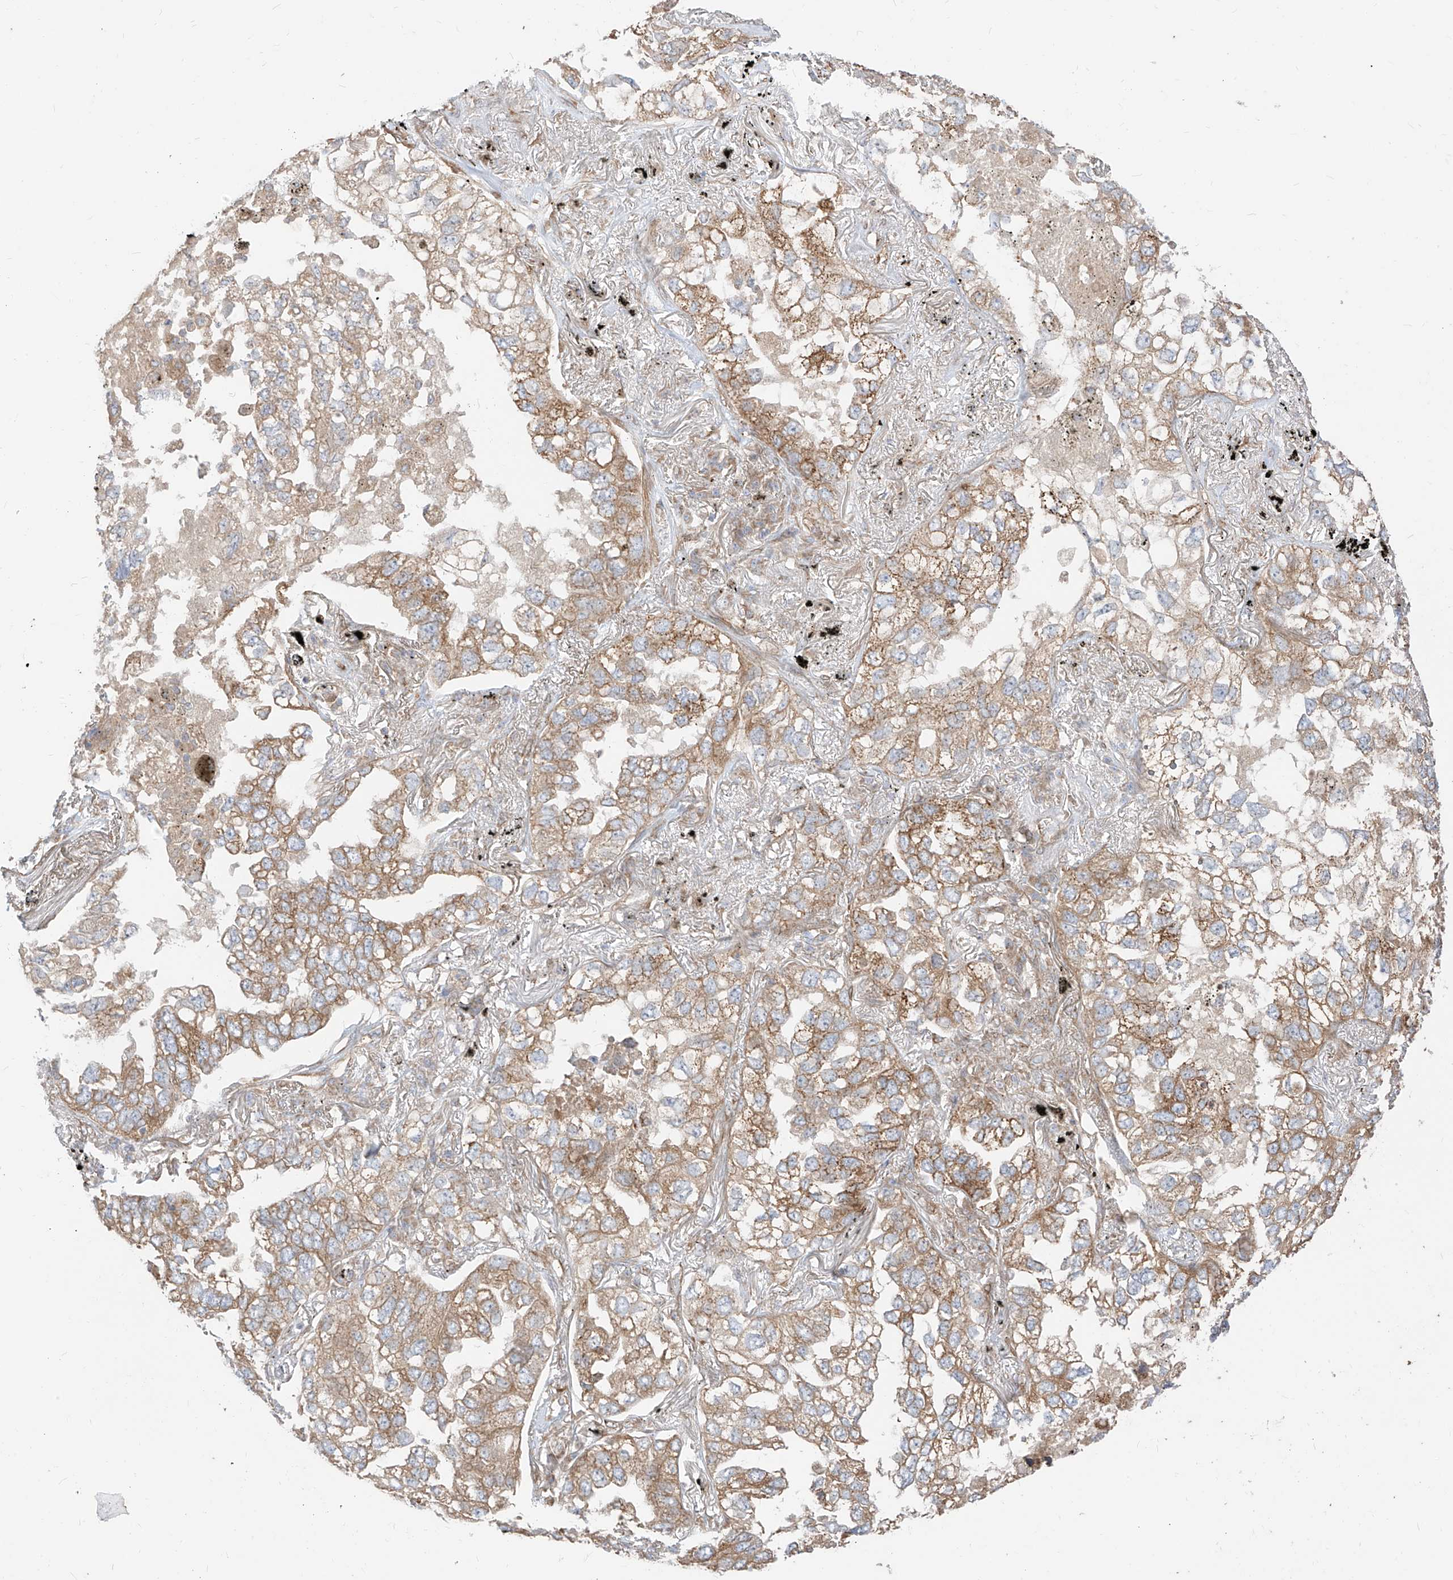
{"staining": {"intensity": "moderate", "quantity": ">75%", "location": "cytoplasmic/membranous"}, "tissue": "lung cancer", "cell_type": "Tumor cells", "image_type": "cancer", "snomed": [{"axis": "morphology", "description": "Adenocarcinoma, NOS"}, {"axis": "topography", "description": "Lung"}], "caption": "Immunohistochemical staining of adenocarcinoma (lung) reveals moderate cytoplasmic/membranous protein positivity in approximately >75% of tumor cells.", "gene": "PLCL1", "patient": {"sex": "male", "age": 65}}